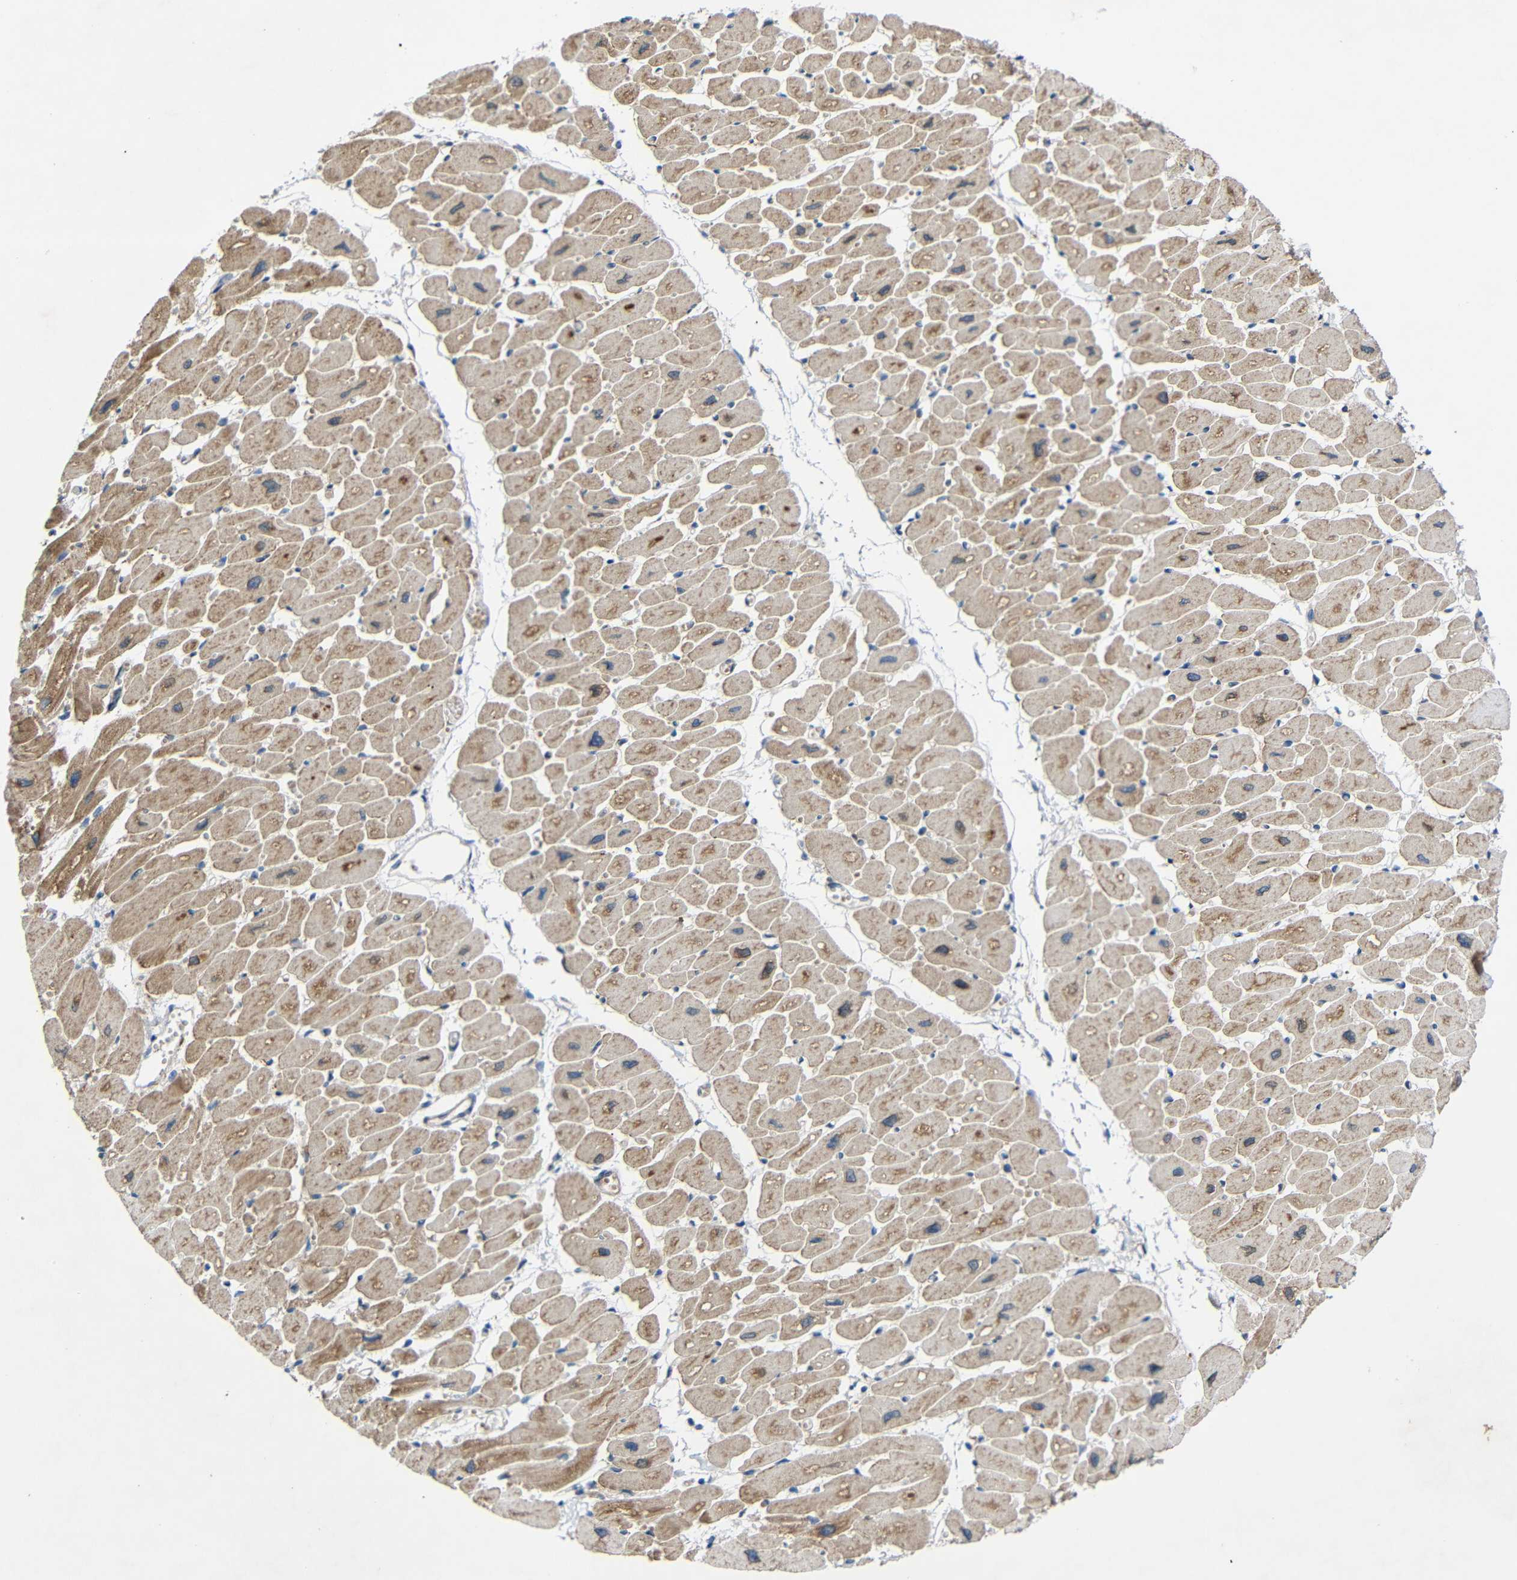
{"staining": {"intensity": "moderate", "quantity": ">75%", "location": "cytoplasmic/membranous"}, "tissue": "heart muscle", "cell_type": "Cardiomyocytes", "image_type": "normal", "snomed": [{"axis": "morphology", "description": "Normal tissue, NOS"}, {"axis": "topography", "description": "Heart"}], "caption": "DAB (3,3'-diaminobenzidine) immunohistochemical staining of normal heart muscle demonstrates moderate cytoplasmic/membranous protein expression in about >75% of cardiomyocytes. Using DAB (3,3'-diaminobenzidine) (brown) and hematoxylin (blue) stains, captured at high magnification using brightfield microscopy.", "gene": "TMEM25", "patient": {"sex": "female", "age": 54}}